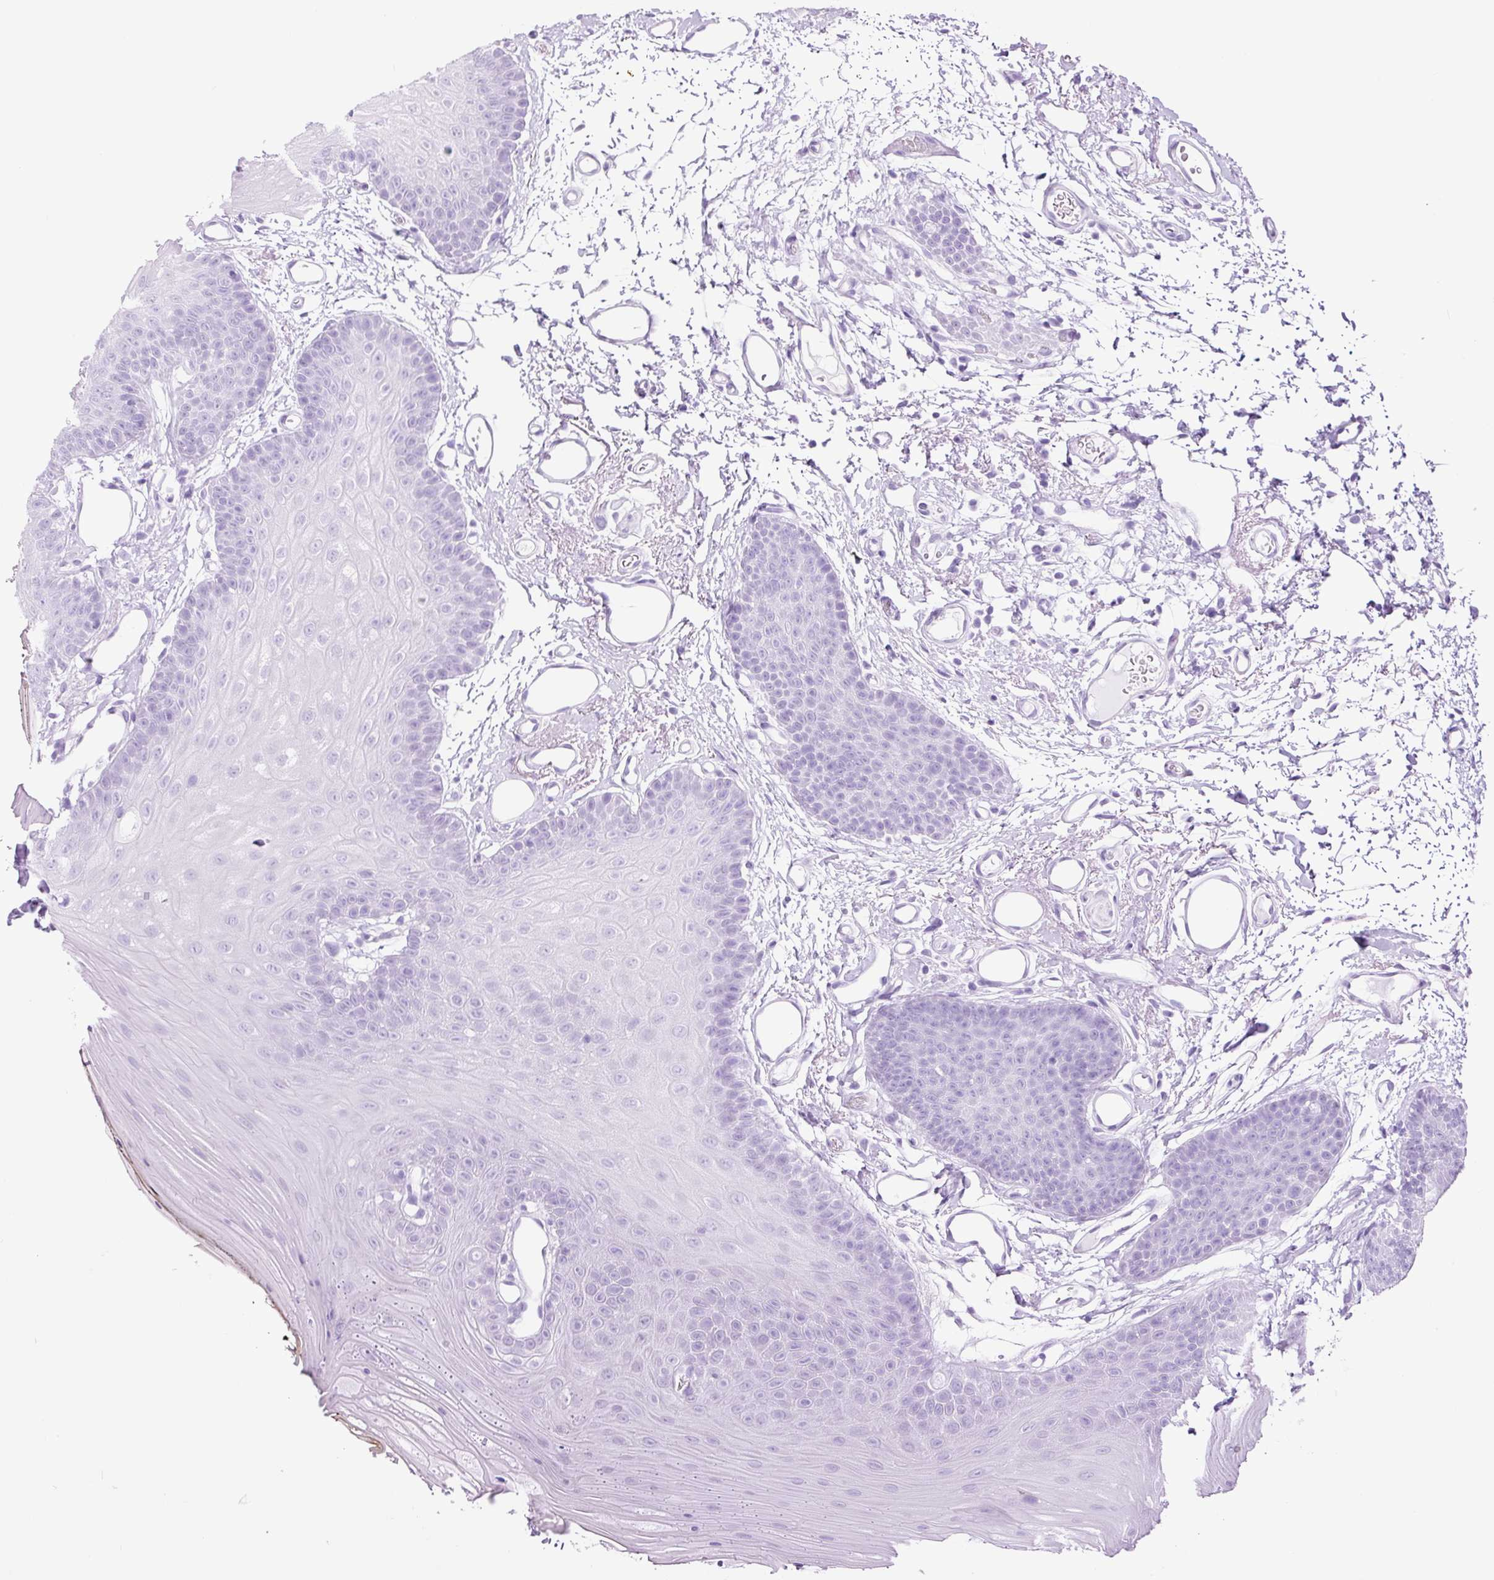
{"staining": {"intensity": "negative", "quantity": "none", "location": "none"}, "tissue": "oral mucosa", "cell_type": "Squamous epithelial cells", "image_type": "normal", "snomed": [{"axis": "morphology", "description": "Normal tissue, NOS"}, {"axis": "morphology", "description": "Squamous cell carcinoma, NOS"}, {"axis": "topography", "description": "Oral tissue"}, {"axis": "topography", "description": "Head-Neck"}], "caption": "High power microscopy image of an immunohistochemistry micrograph of benign oral mucosa, revealing no significant positivity in squamous epithelial cells.", "gene": "ADSS1", "patient": {"sex": "female", "age": 81}}